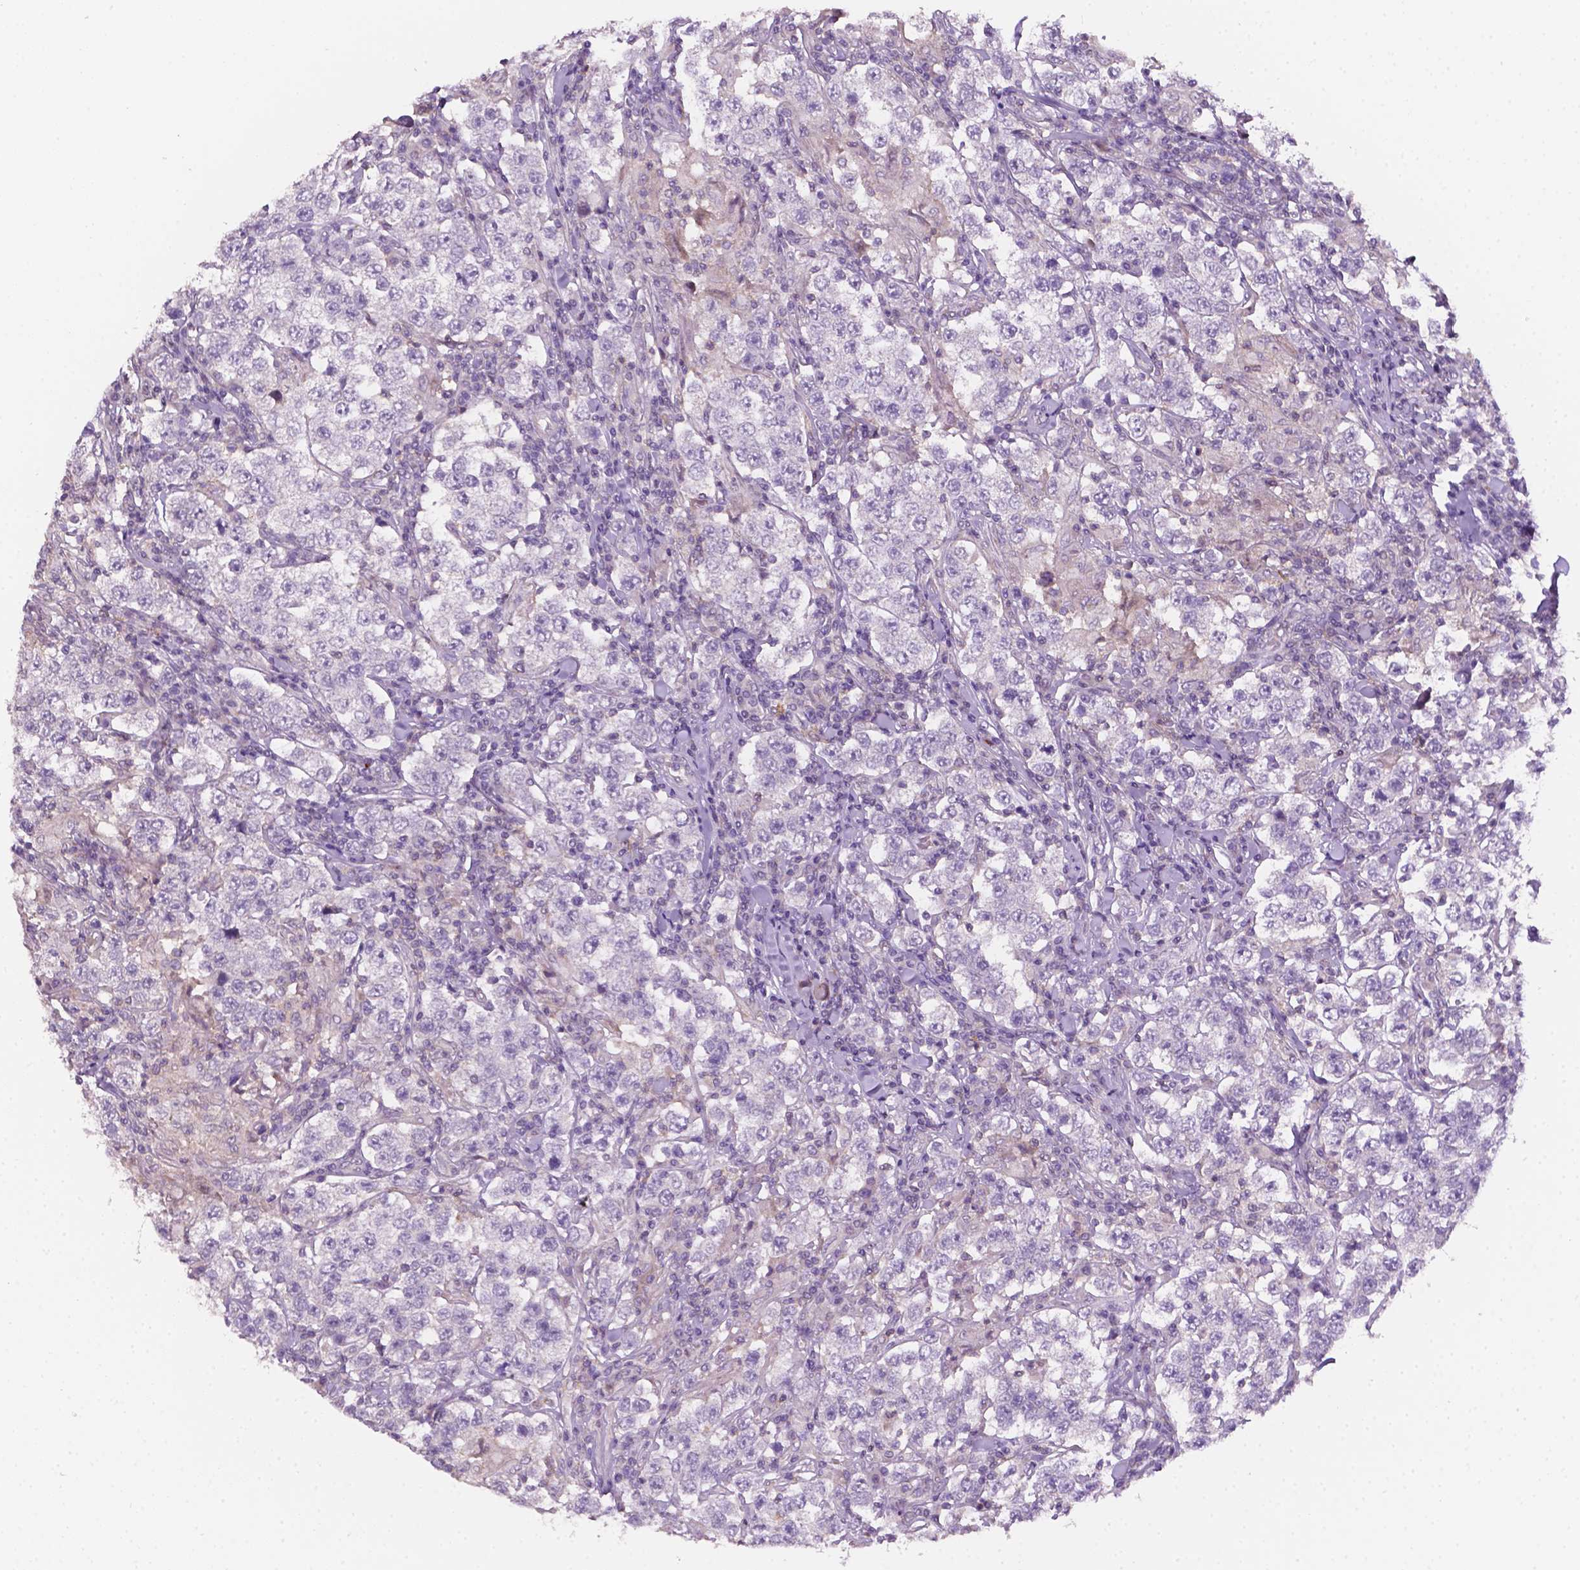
{"staining": {"intensity": "negative", "quantity": "none", "location": "none"}, "tissue": "testis cancer", "cell_type": "Tumor cells", "image_type": "cancer", "snomed": [{"axis": "morphology", "description": "Seminoma, NOS"}, {"axis": "morphology", "description": "Carcinoma, Embryonal, NOS"}, {"axis": "topography", "description": "Testis"}], "caption": "IHC histopathology image of human seminoma (testis) stained for a protein (brown), which reveals no positivity in tumor cells.", "gene": "EGFR", "patient": {"sex": "male", "age": 41}}